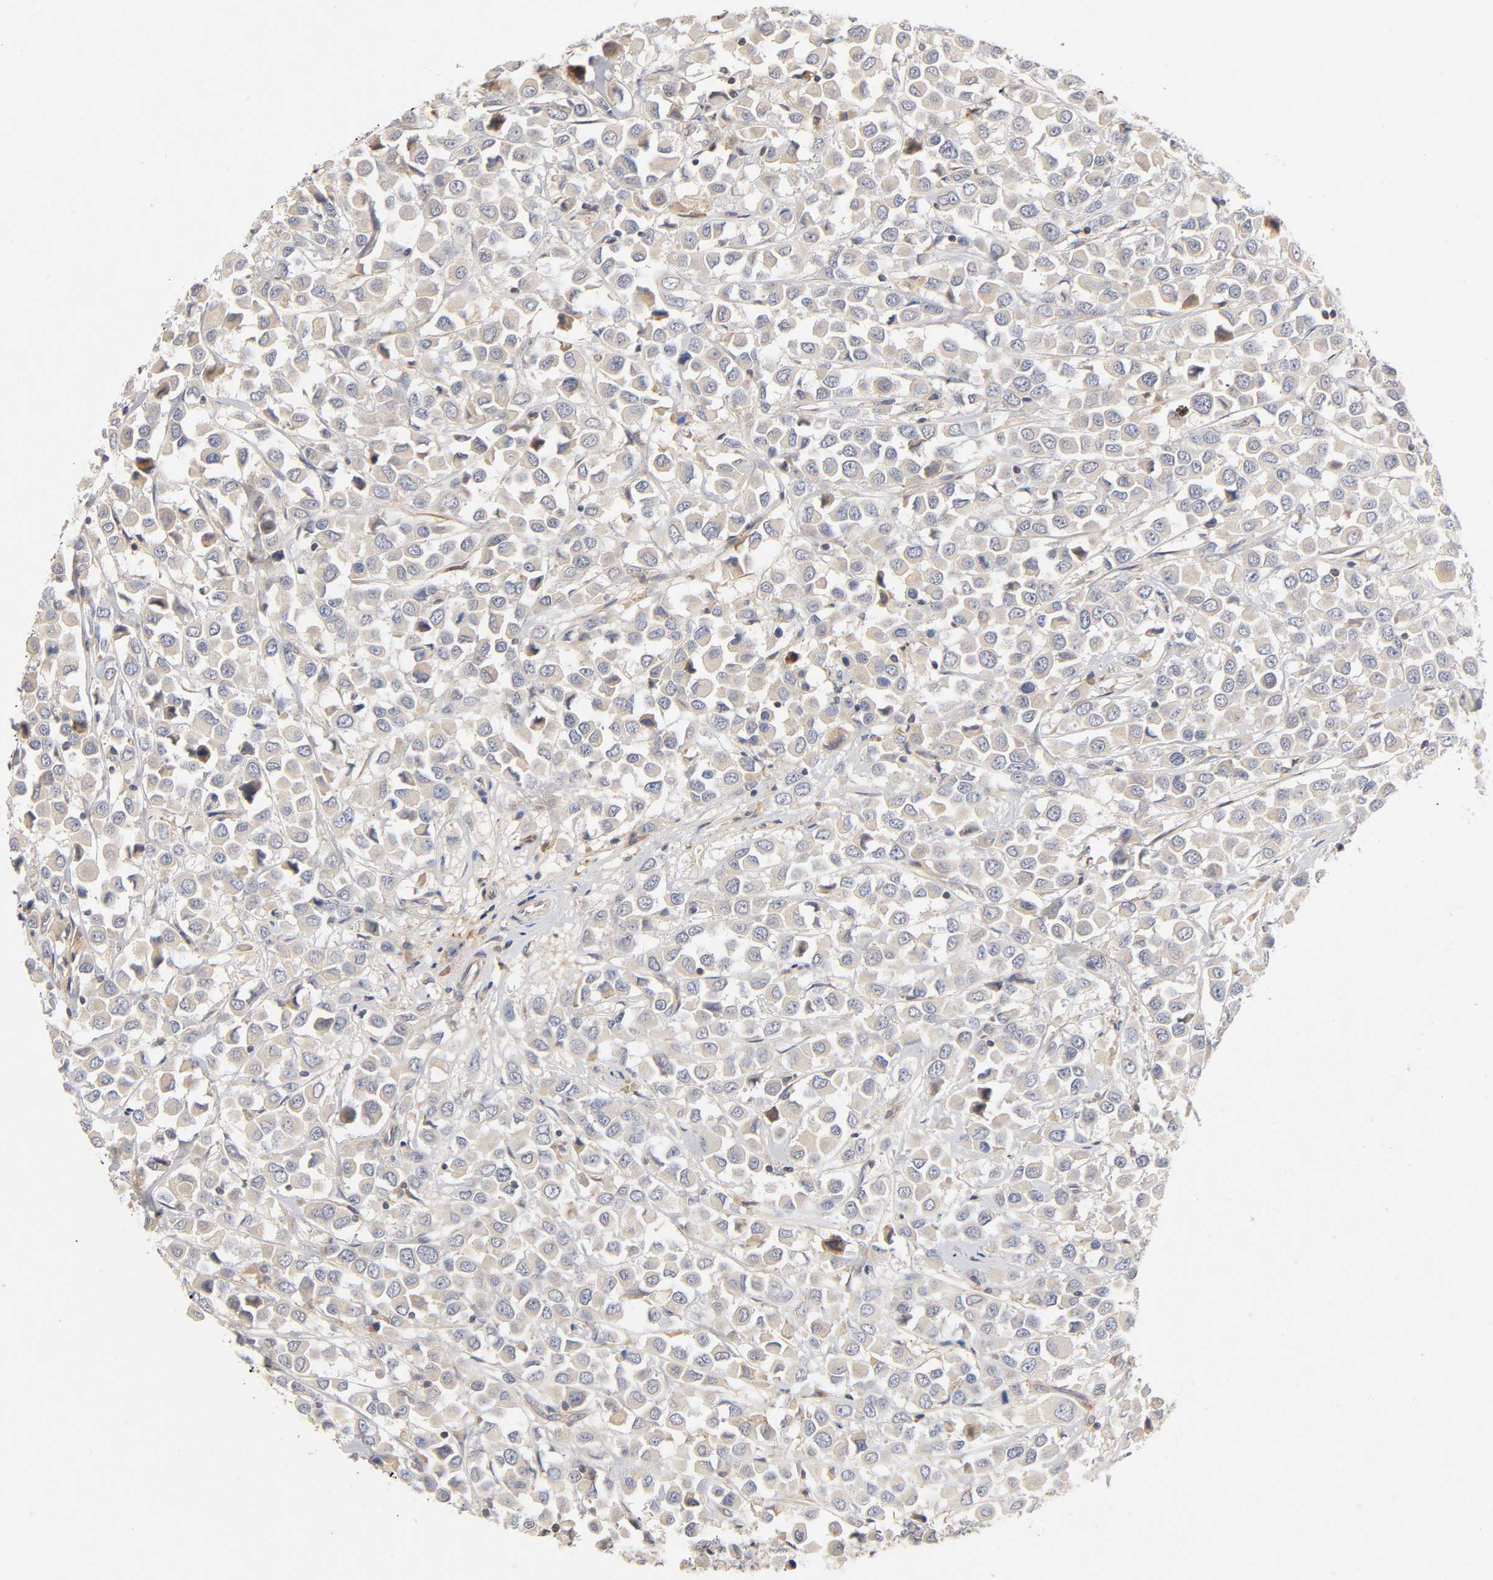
{"staining": {"intensity": "weak", "quantity": "25%-75%", "location": "cytoplasmic/membranous"}, "tissue": "breast cancer", "cell_type": "Tumor cells", "image_type": "cancer", "snomed": [{"axis": "morphology", "description": "Duct carcinoma"}, {"axis": "topography", "description": "Breast"}], "caption": "A brown stain labels weak cytoplasmic/membranous staining of a protein in human breast cancer (intraductal carcinoma) tumor cells. (DAB = brown stain, brightfield microscopy at high magnification).", "gene": "RHOA", "patient": {"sex": "female", "age": 61}}